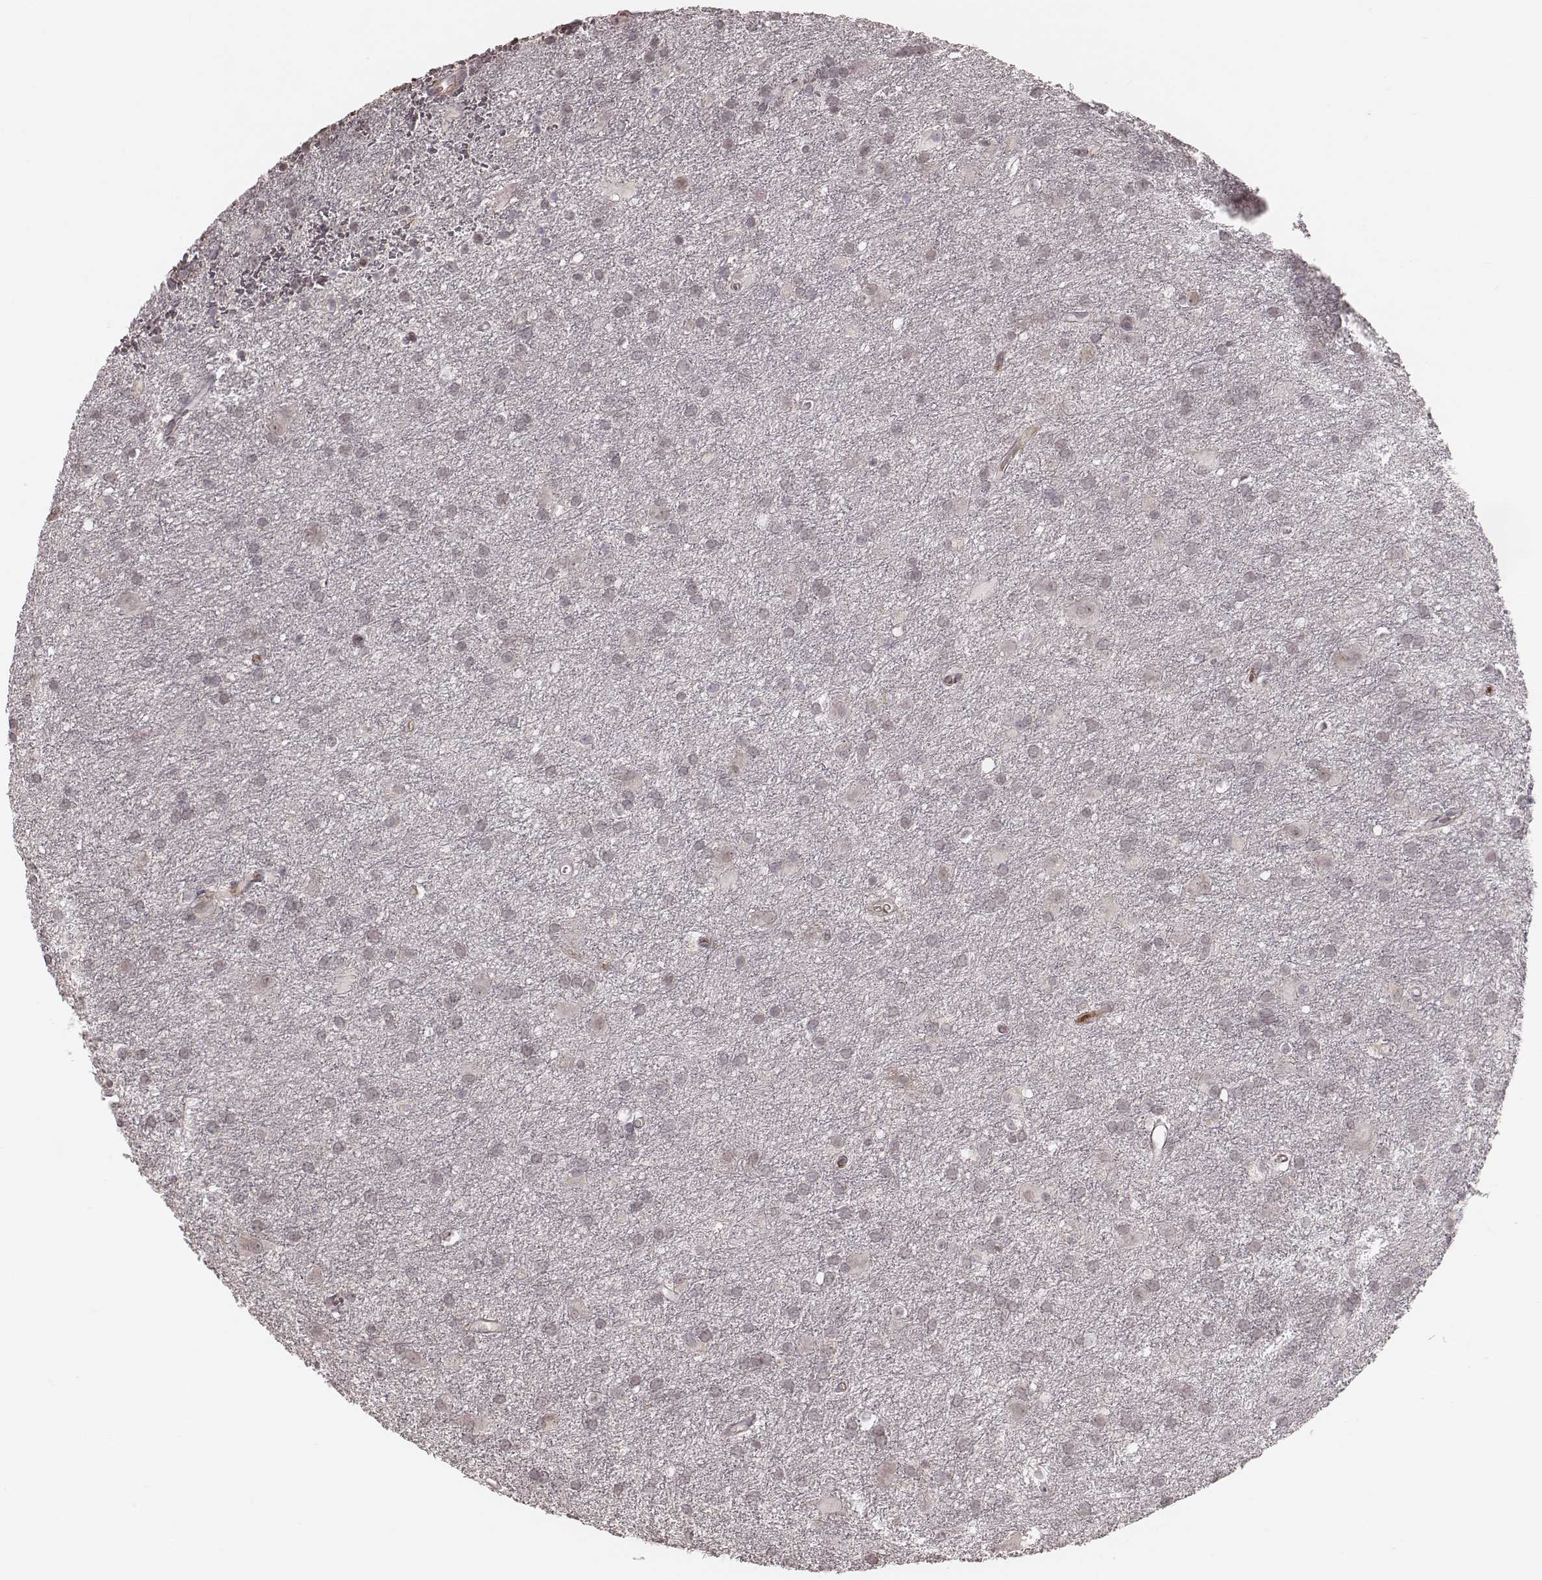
{"staining": {"intensity": "negative", "quantity": "none", "location": "none"}, "tissue": "glioma", "cell_type": "Tumor cells", "image_type": "cancer", "snomed": [{"axis": "morphology", "description": "Glioma, malignant, Low grade"}, {"axis": "topography", "description": "Brain"}], "caption": "This is an IHC histopathology image of human glioma. There is no expression in tumor cells.", "gene": "IL5", "patient": {"sex": "male", "age": 58}}